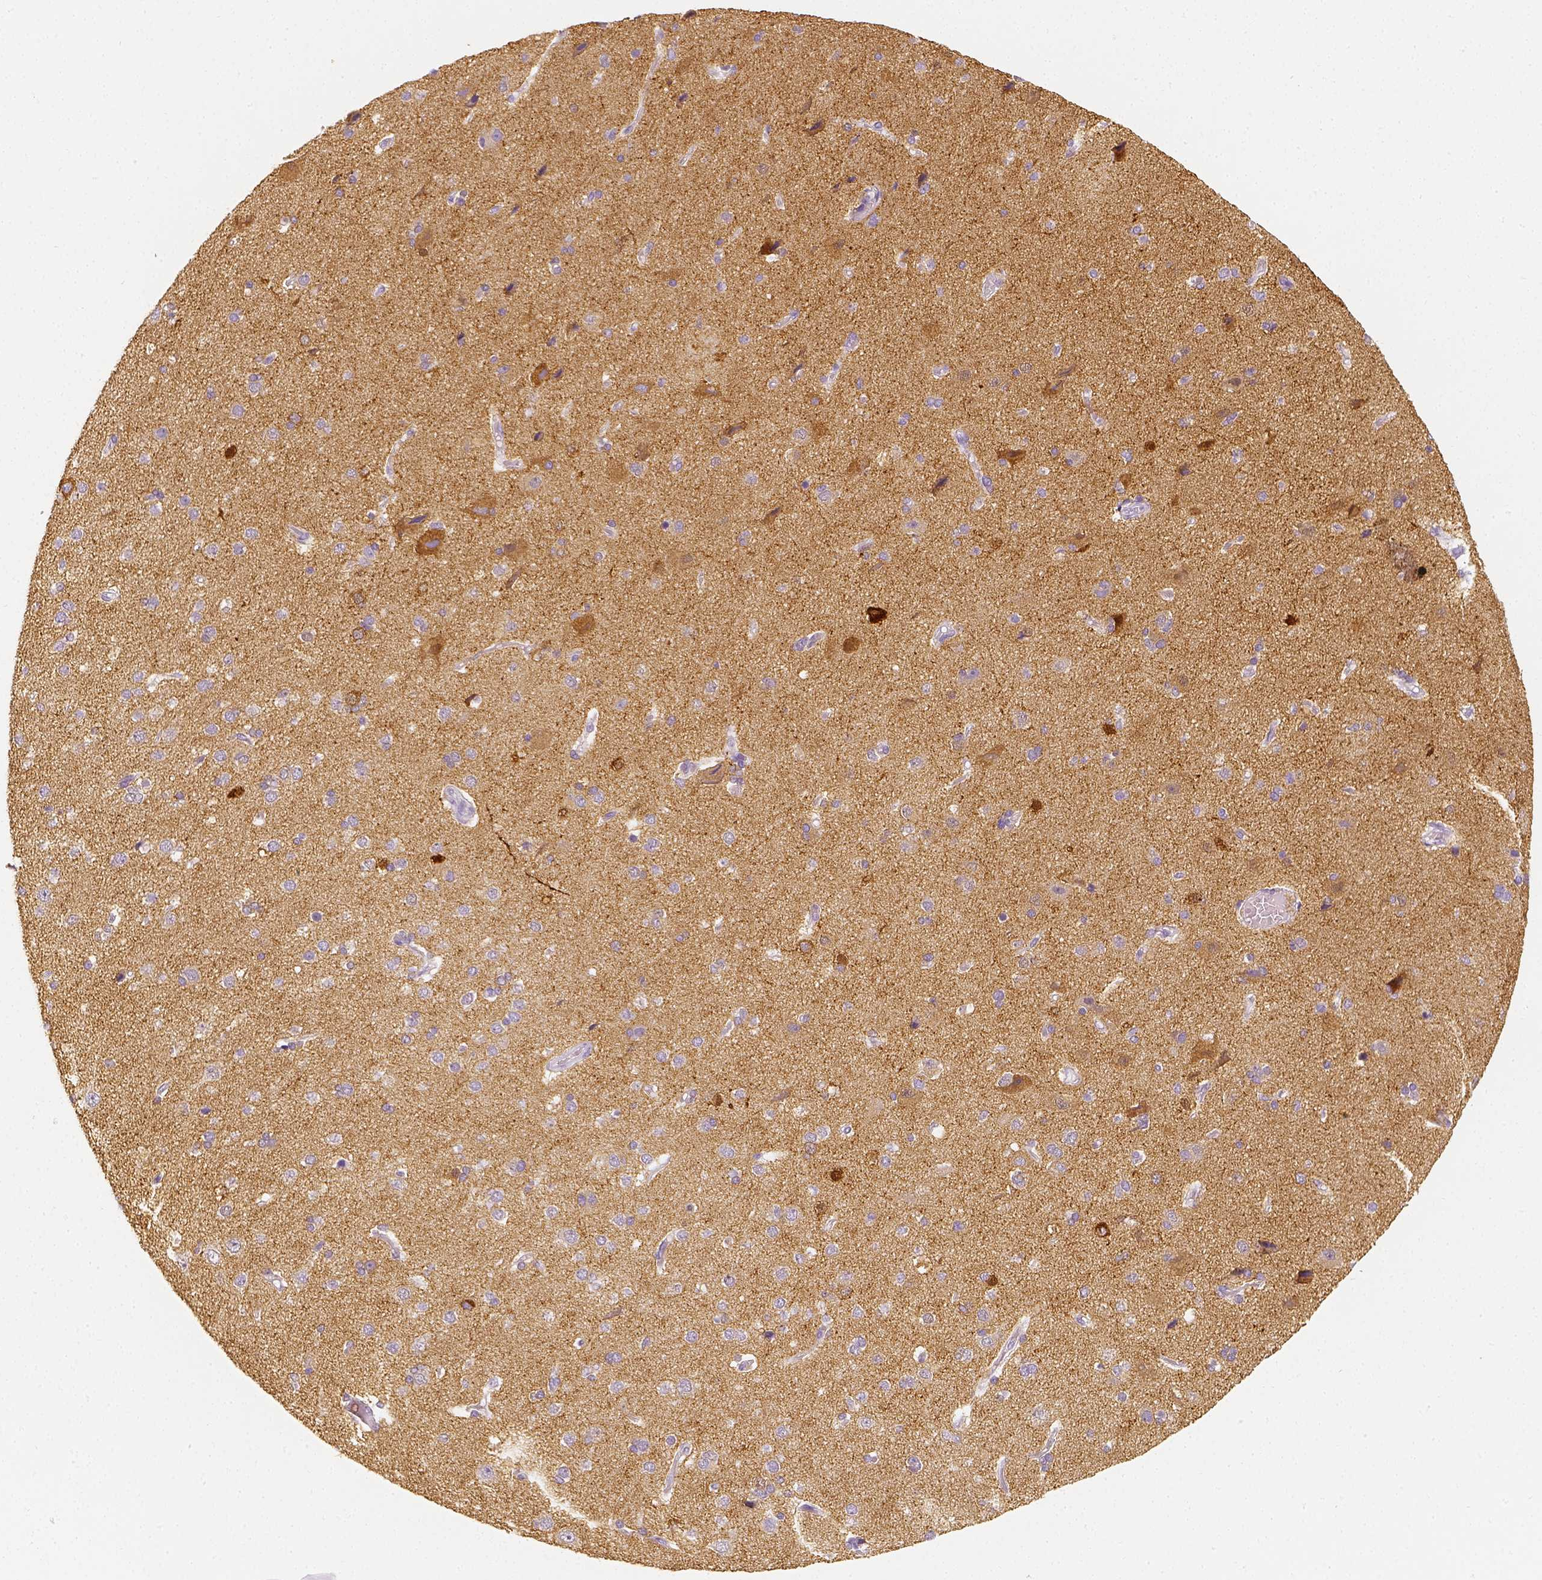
{"staining": {"intensity": "negative", "quantity": "none", "location": "none"}, "tissue": "cerebral cortex", "cell_type": "Endothelial cells", "image_type": "normal", "snomed": [{"axis": "morphology", "description": "Normal tissue, NOS"}, {"axis": "morphology", "description": "Glioma, malignant, High grade"}, {"axis": "topography", "description": "Cerebral cortex"}], "caption": "DAB immunohistochemical staining of normal human cerebral cortex reveals no significant expression in endothelial cells. The staining was performed using DAB (3,3'-diaminobenzidine) to visualize the protein expression in brown, while the nuclei were stained in blue with hematoxylin (Magnification: 20x).", "gene": "NECAB2", "patient": {"sex": "male", "age": 71}}